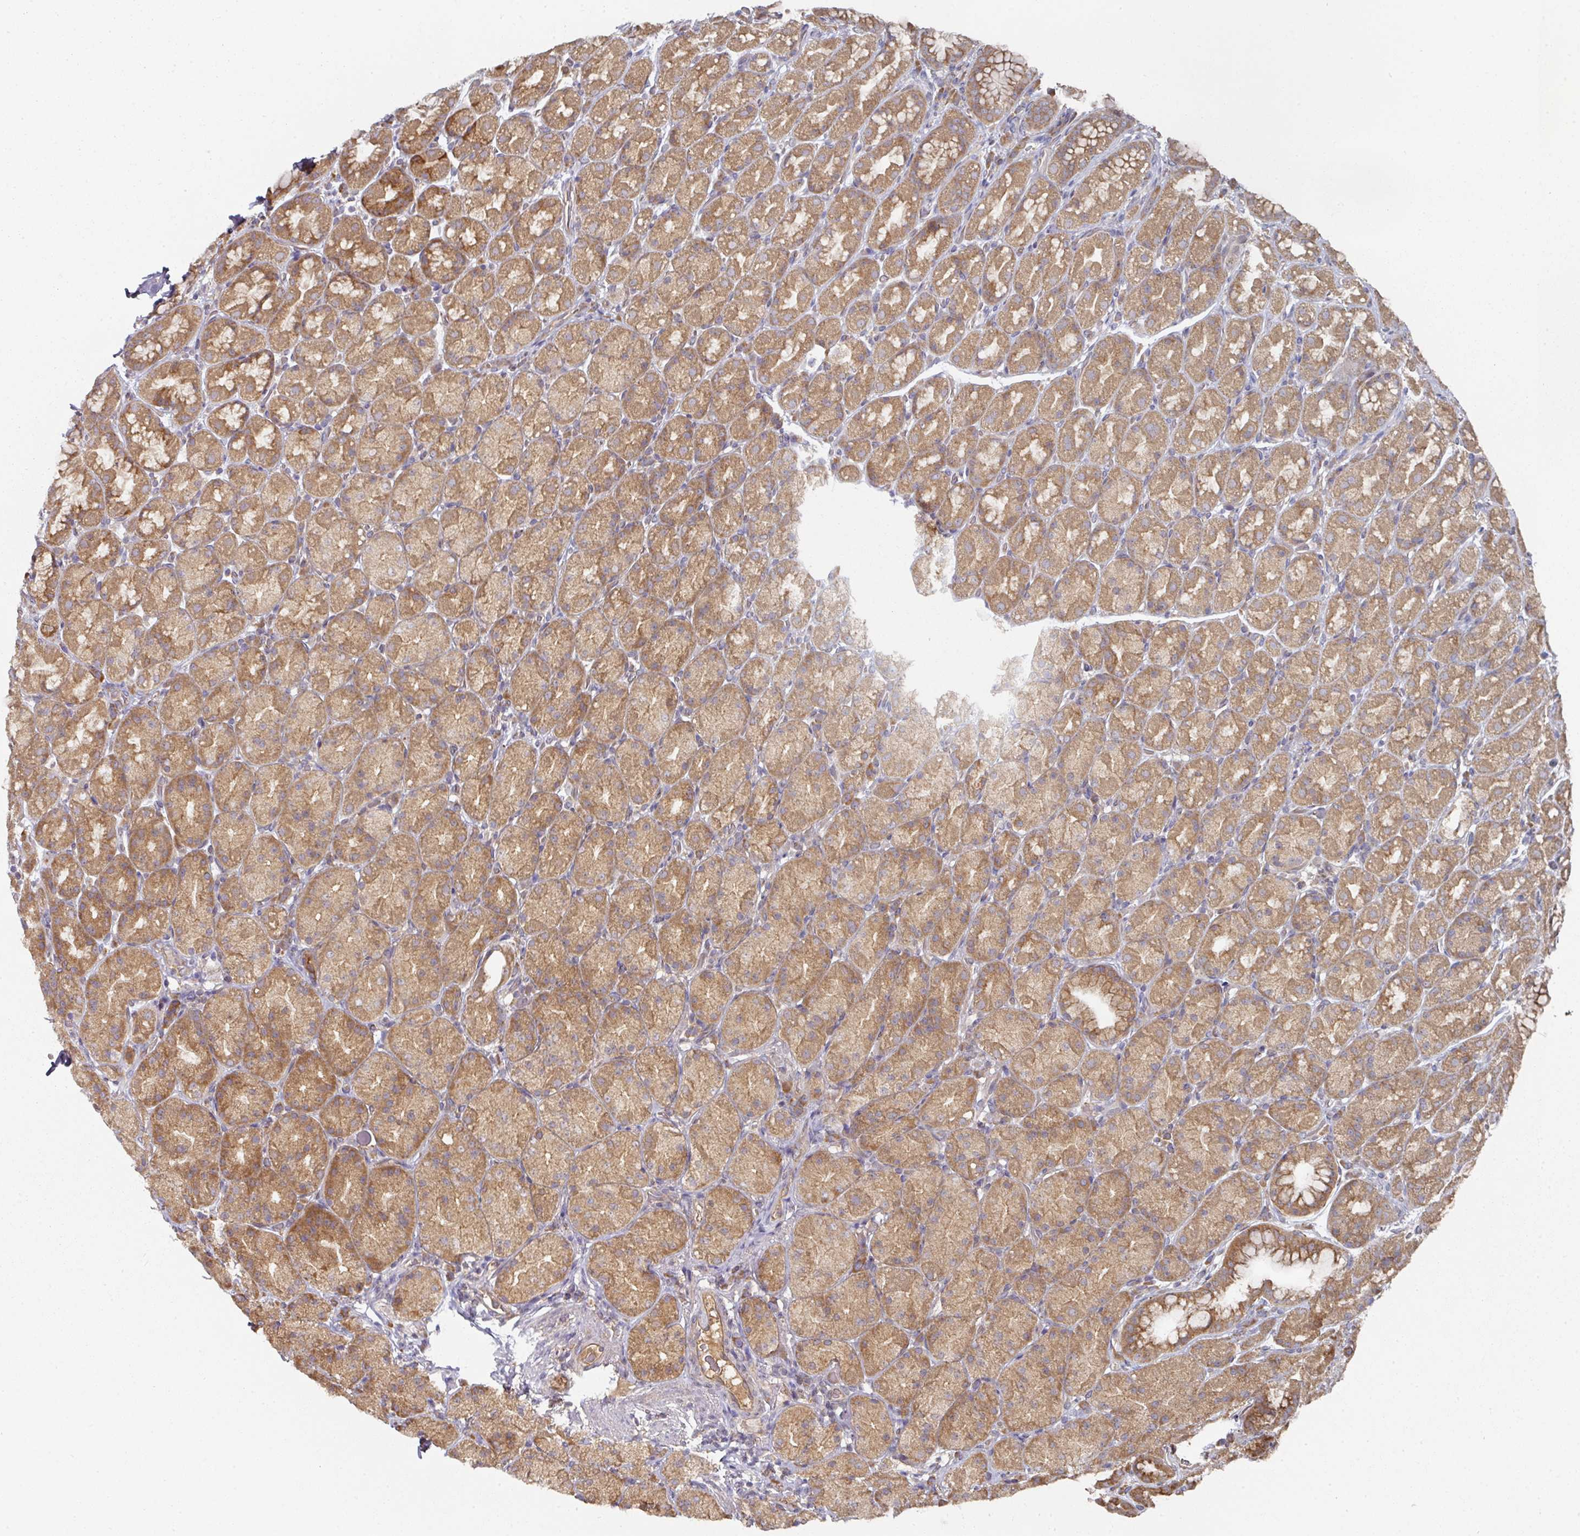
{"staining": {"intensity": "moderate", "quantity": ">75%", "location": "cytoplasmic/membranous"}, "tissue": "stomach", "cell_type": "Glandular cells", "image_type": "normal", "snomed": [{"axis": "morphology", "description": "Normal tissue, NOS"}, {"axis": "topography", "description": "Stomach, upper"}, {"axis": "topography", "description": "Stomach"}], "caption": "Immunohistochemistry (DAB (3,3'-diaminobenzidine)) staining of benign human stomach exhibits moderate cytoplasmic/membranous protein staining in approximately >75% of glandular cells.", "gene": "CEP95", "patient": {"sex": "male", "age": 68}}